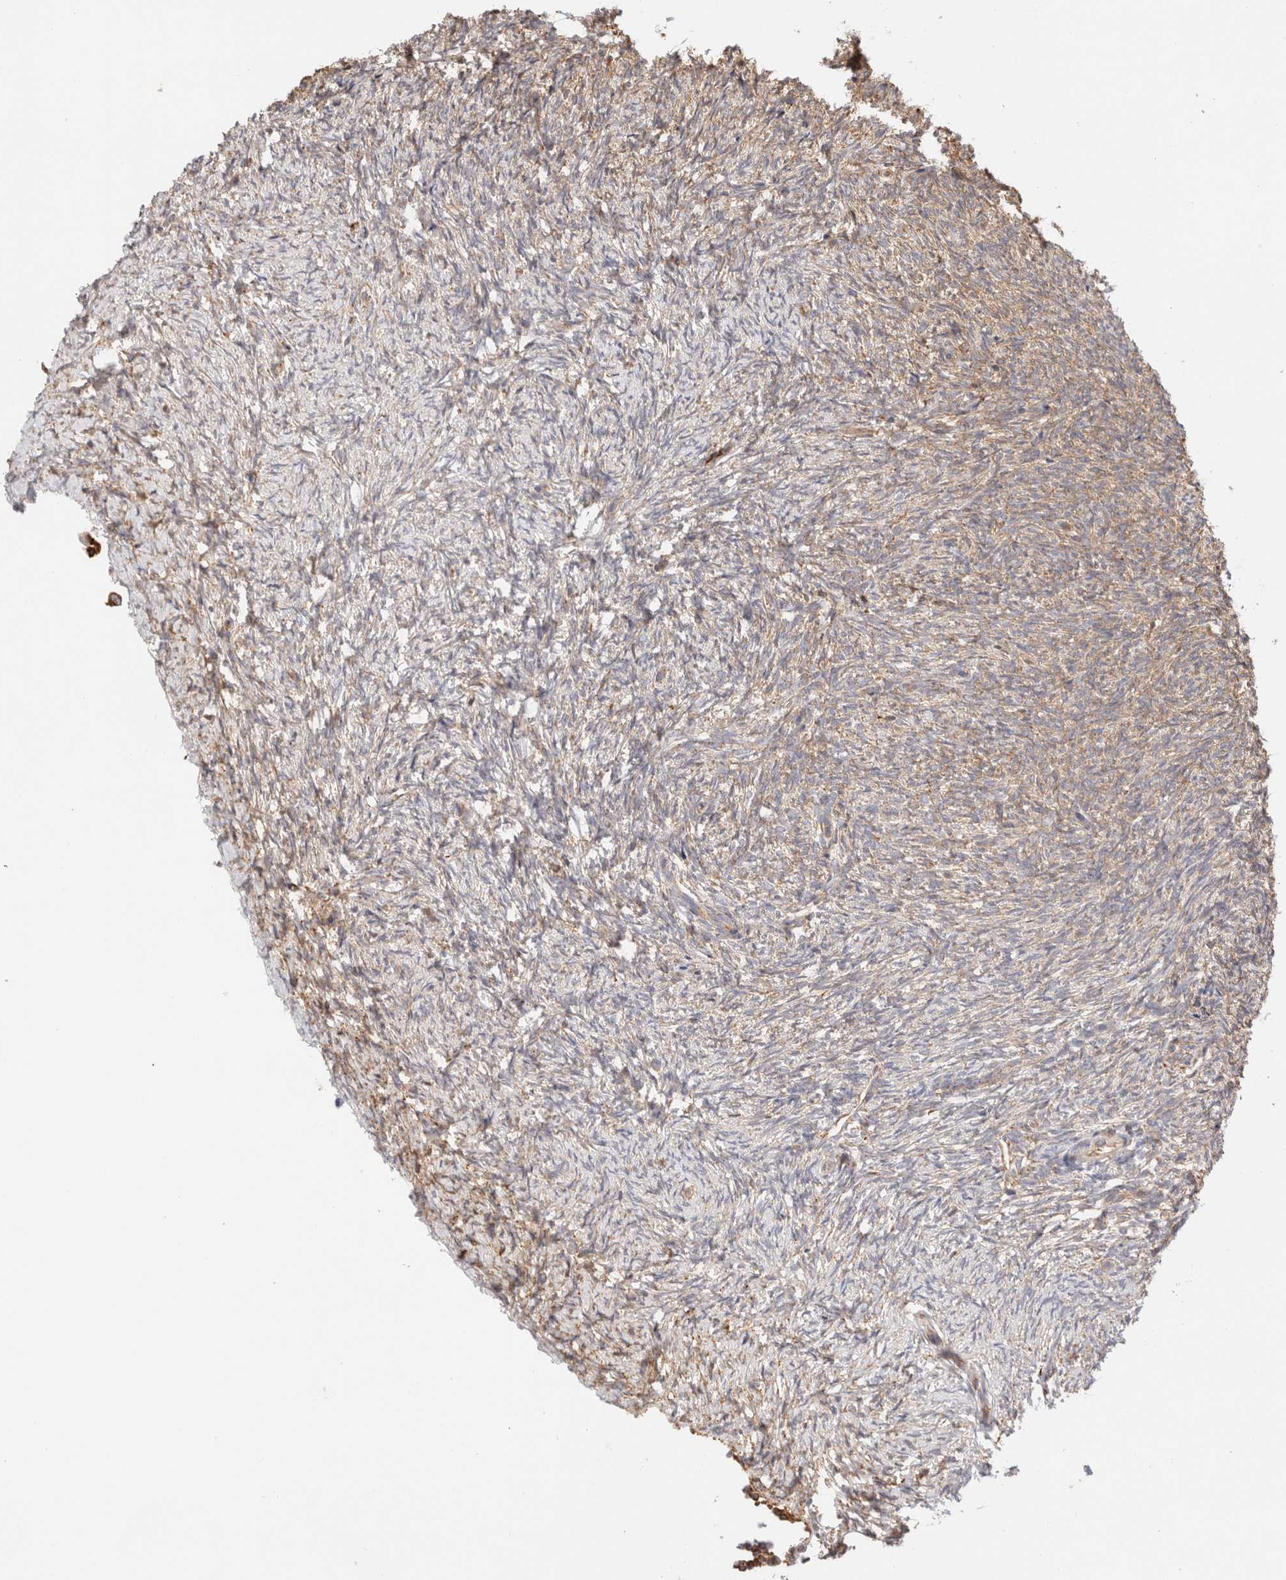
{"staining": {"intensity": "strong", "quantity": ">75%", "location": "cytoplasmic/membranous"}, "tissue": "ovary", "cell_type": "Follicle cells", "image_type": "normal", "snomed": [{"axis": "morphology", "description": "Normal tissue, NOS"}, {"axis": "topography", "description": "Ovary"}], "caption": "A photomicrograph of human ovary stained for a protein displays strong cytoplasmic/membranous brown staining in follicle cells. The protein of interest is shown in brown color, while the nuclei are stained blue.", "gene": "FER", "patient": {"sex": "female", "age": 41}}